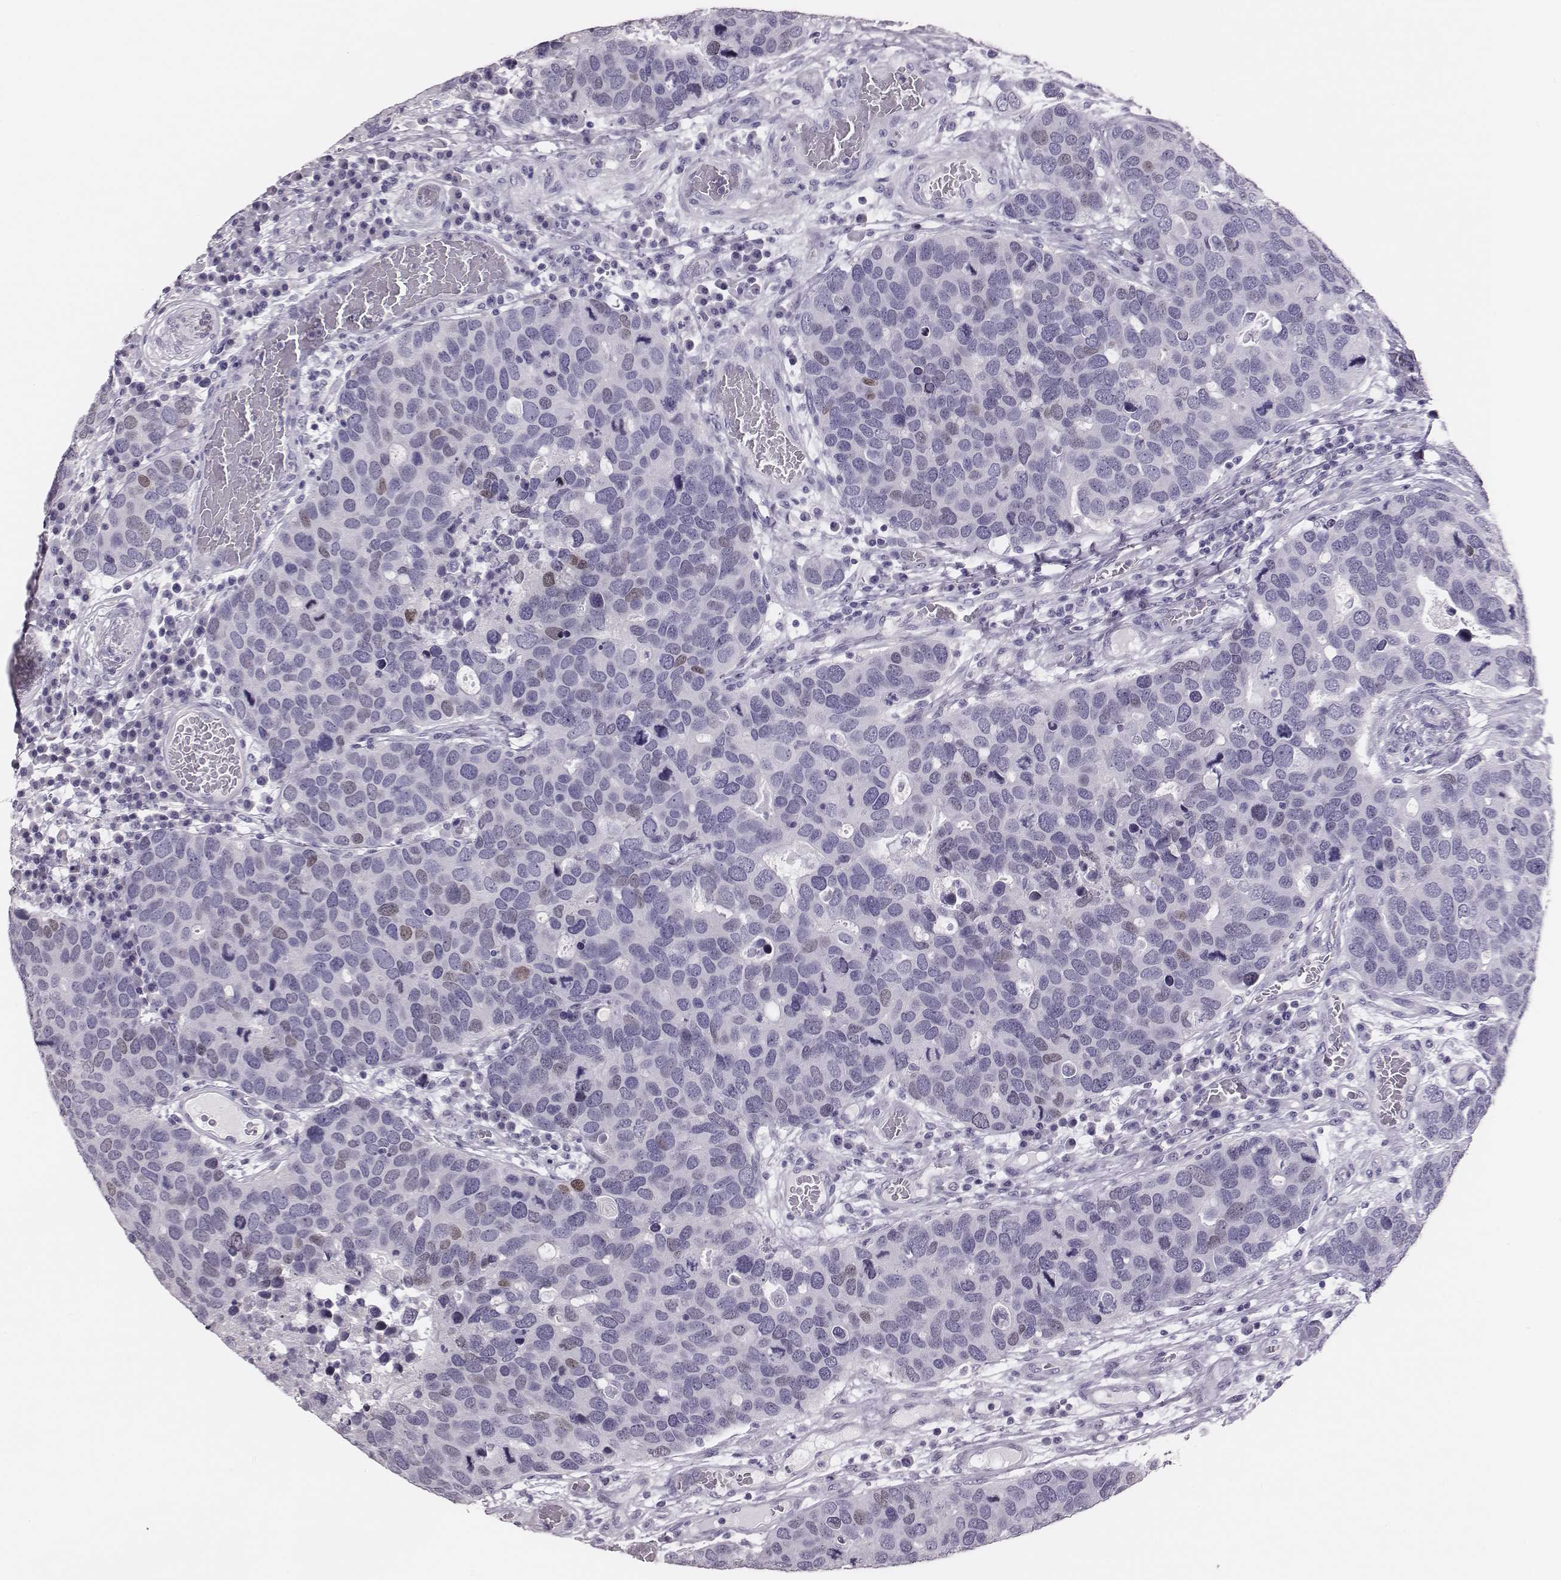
{"staining": {"intensity": "negative", "quantity": "none", "location": "none"}, "tissue": "breast cancer", "cell_type": "Tumor cells", "image_type": "cancer", "snomed": [{"axis": "morphology", "description": "Duct carcinoma"}, {"axis": "topography", "description": "Breast"}], "caption": "High magnification brightfield microscopy of intraductal carcinoma (breast) stained with DAB (brown) and counterstained with hematoxylin (blue): tumor cells show no significant expression.", "gene": "H1-6", "patient": {"sex": "female", "age": 83}}